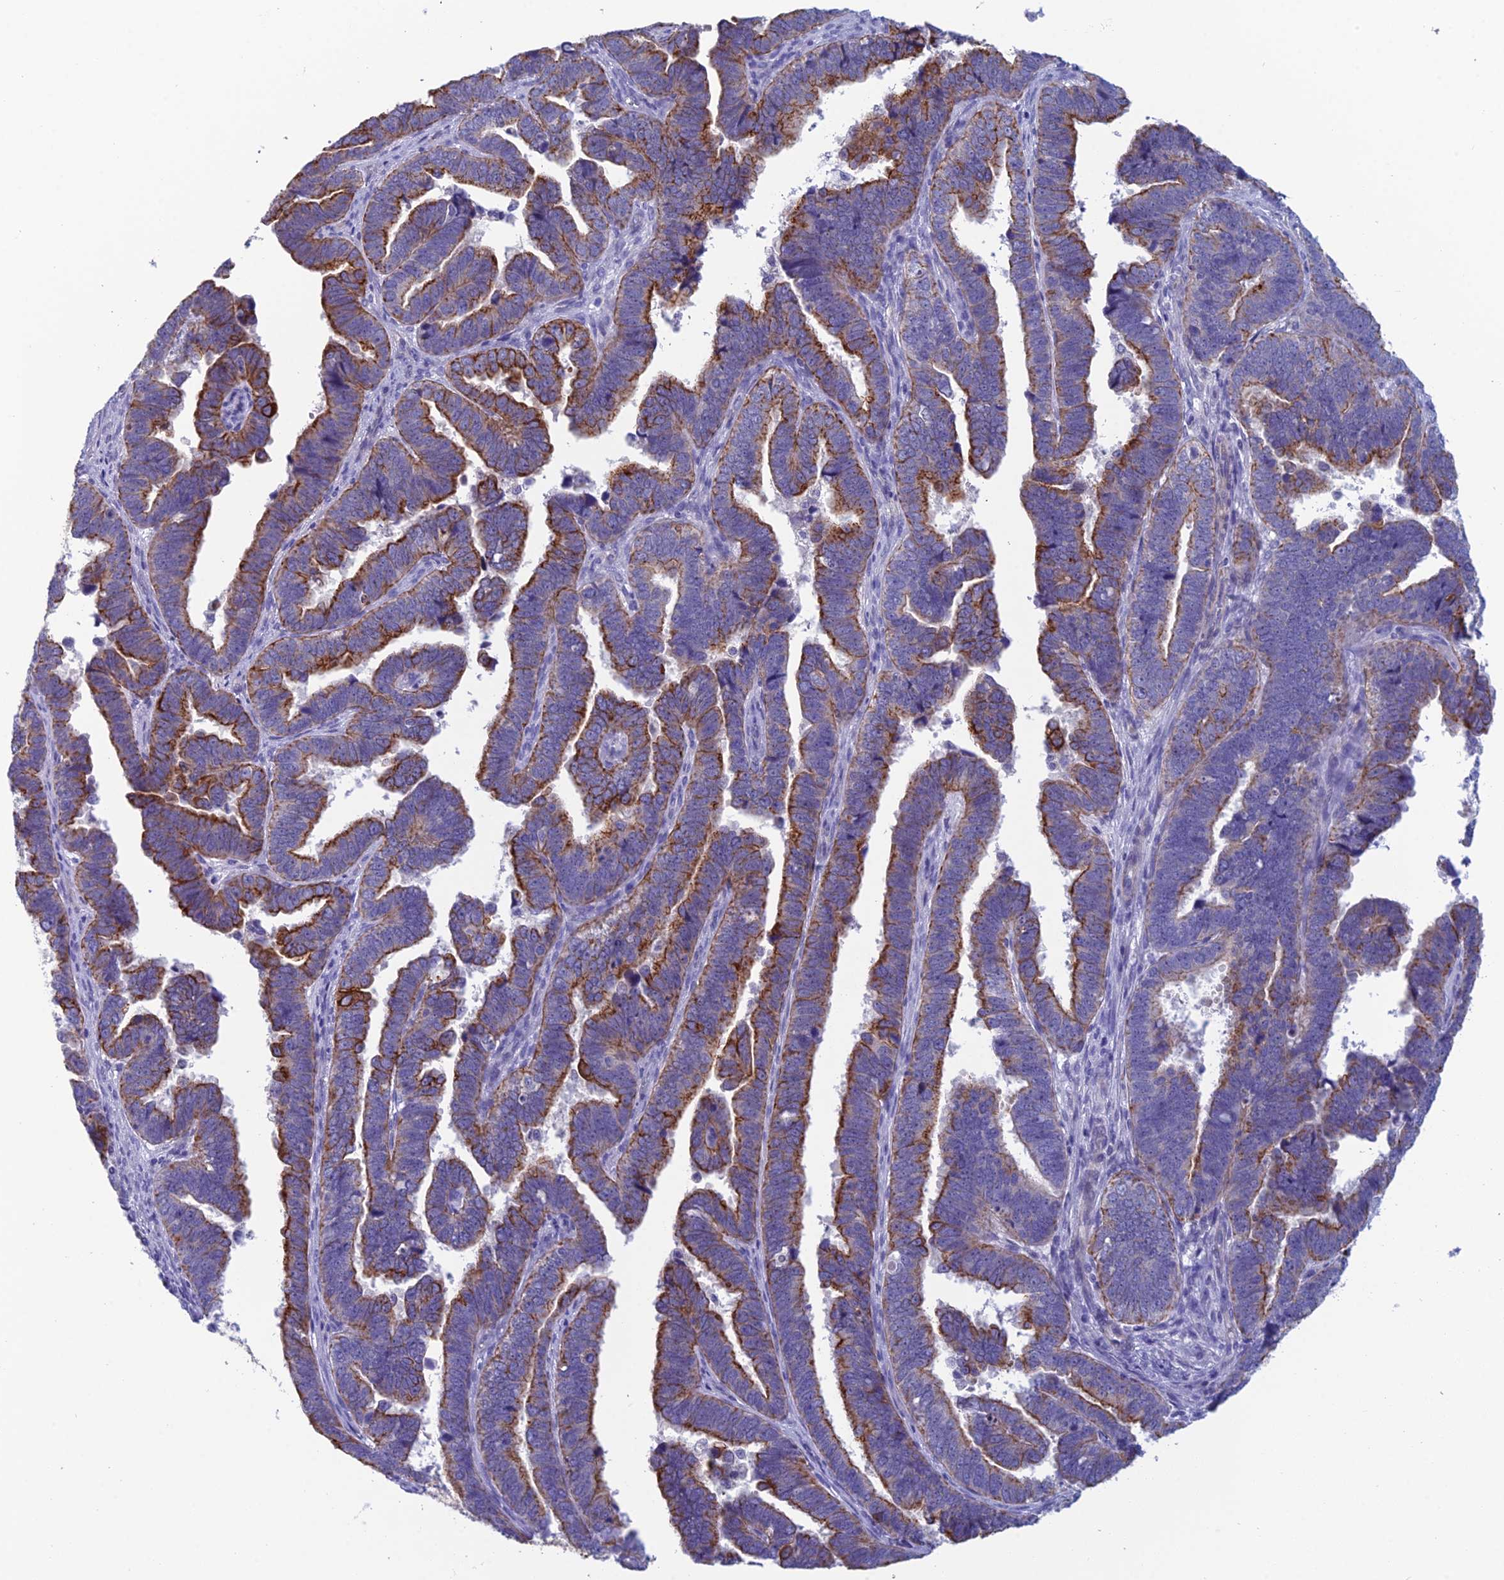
{"staining": {"intensity": "strong", "quantity": ">75%", "location": "cytoplasmic/membranous"}, "tissue": "endometrial cancer", "cell_type": "Tumor cells", "image_type": "cancer", "snomed": [{"axis": "morphology", "description": "Adenocarcinoma, NOS"}, {"axis": "topography", "description": "Endometrium"}], "caption": "This histopathology image exhibits IHC staining of human endometrial cancer (adenocarcinoma), with high strong cytoplasmic/membranous positivity in approximately >75% of tumor cells.", "gene": "RBM41", "patient": {"sex": "female", "age": 75}}